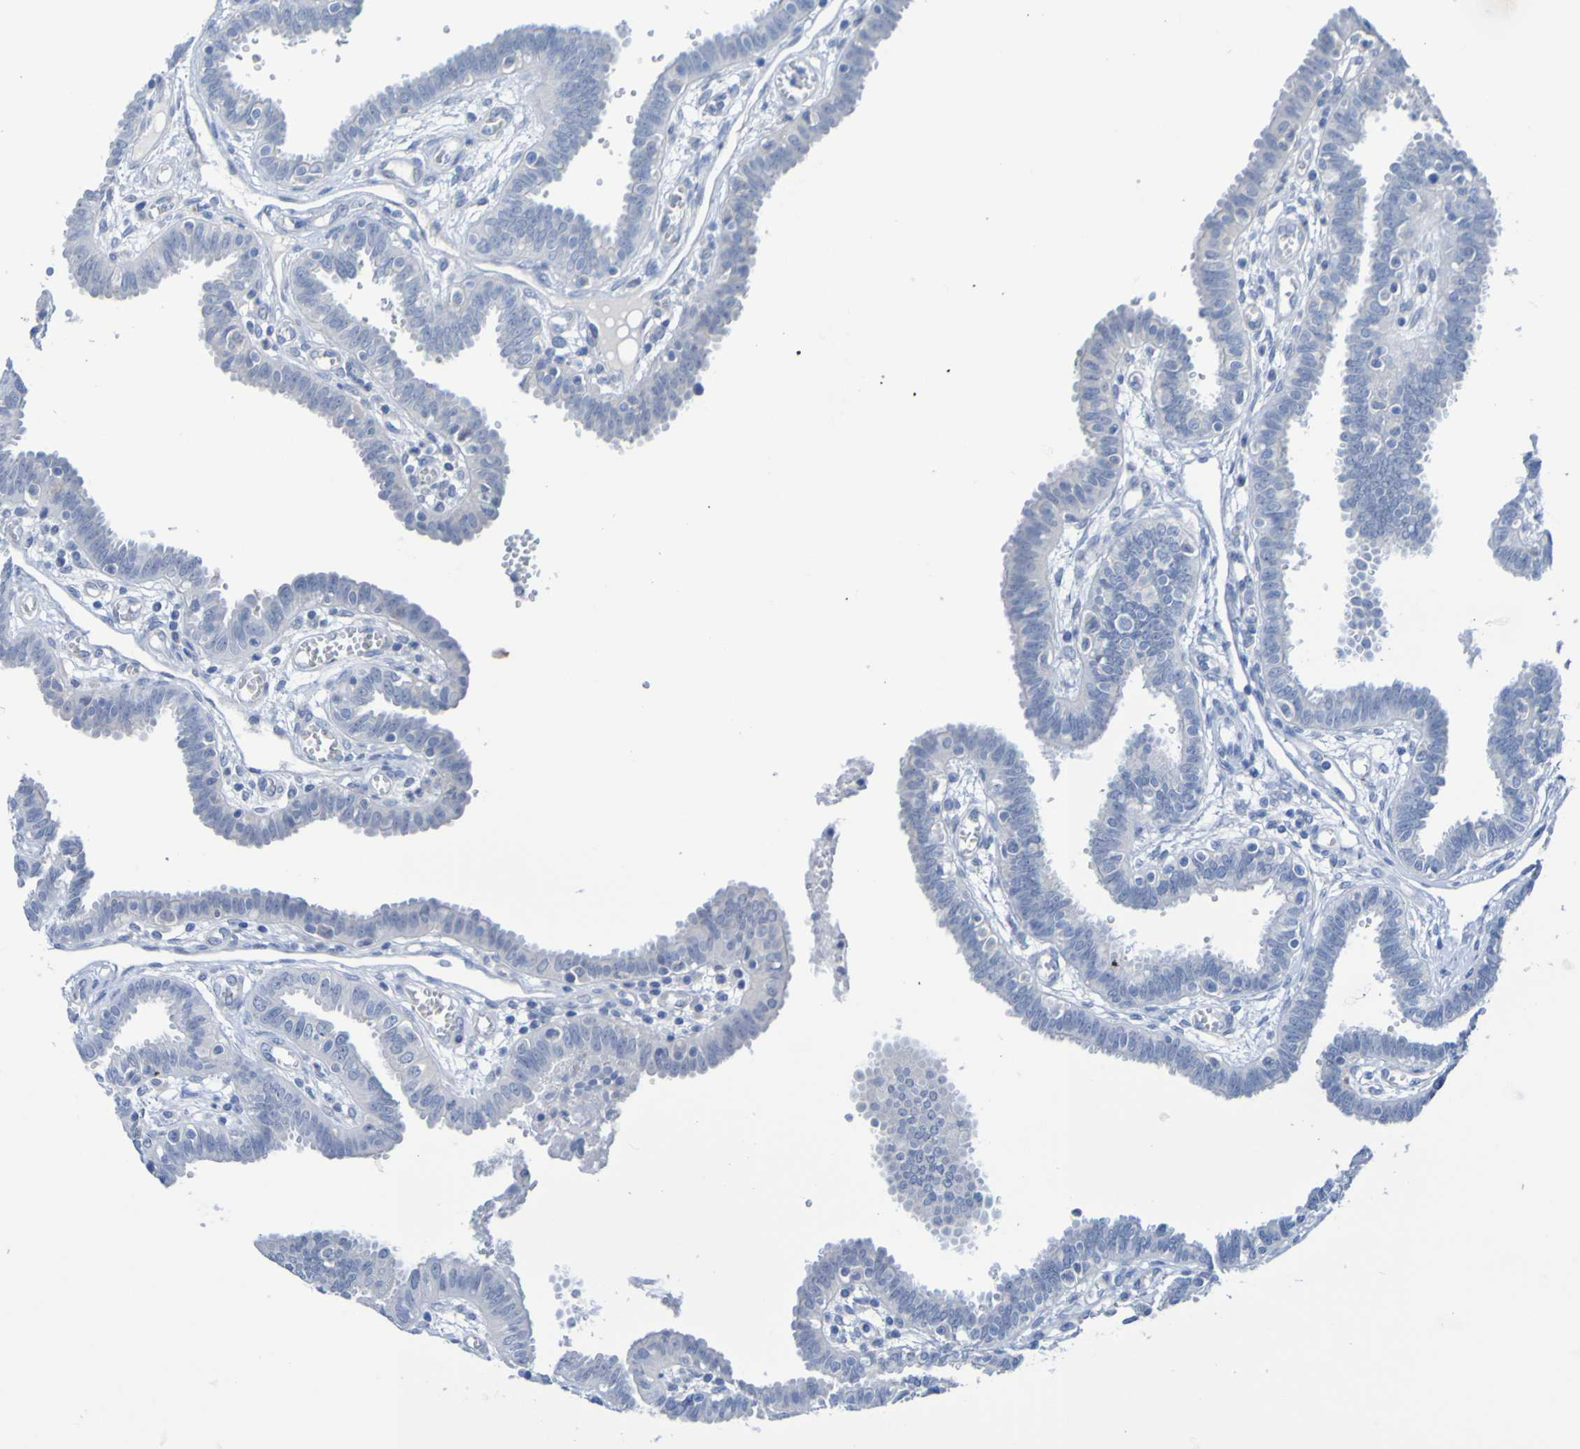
{"staining": {"intensity": "negative", "quantity": "none", "location": "none"}, "tissue": "fallopian tube", "cell_type": "Glandular cells", "image_type": "normal", "snomed": [{"axis": "morphology", "description": "Normal tissue, NOS"}, {"axis": "topography", "description": "Fallopian tube"}], "caption": "An IHC image of benign fallopian tube is shown. There is no staining in glandular cells of fallopian tube.", "gene": "ACMSD", "patient": {"sex": "female", "age": 32}}